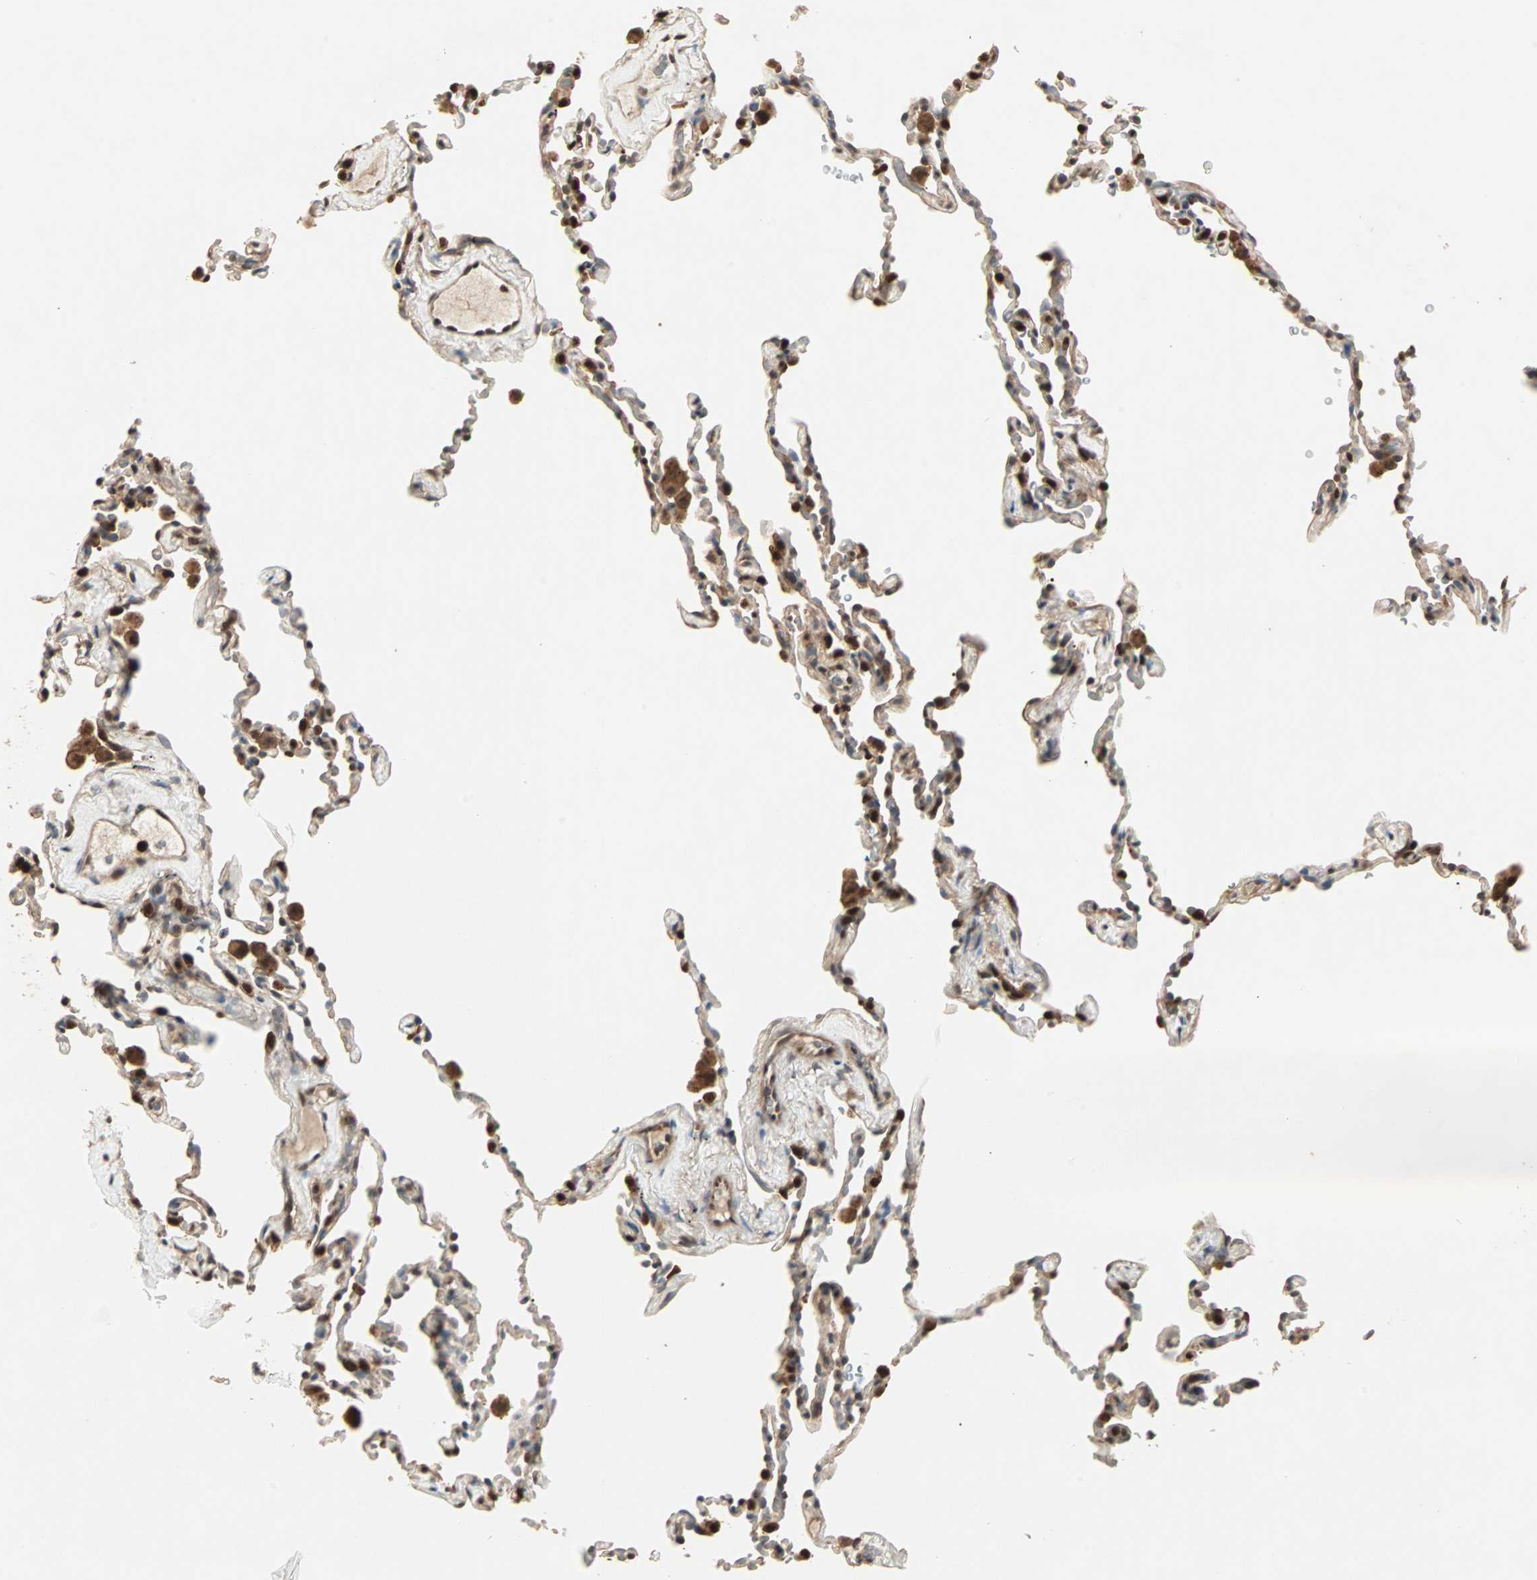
{"staining": {"intensity": "strong", "quantity": "25%-75%", "location": "cytoplasmic/membranous,nuclear"}, "tissue": "lung", "cell_type": "Alveolar cells", "image_type": "normal", "snomed": [{"axis": "morphology", "description": "Normal tissue, NOS"}, {"axis": "morphology", "description": "Soft tissue tumor metastatic"}, {"axis": "topography", "description": "Lung"}], "caption": "DAB (3,3'-diaminobenzidine) immunohistochemical staining of benign human lung demonstrates strong cytoplasmic/membranous,nuclear protein staining in approximately 25%-75% of alveolar cells.", "gene": "DRG2", "patient": {"sex": "male", "age": 59}}